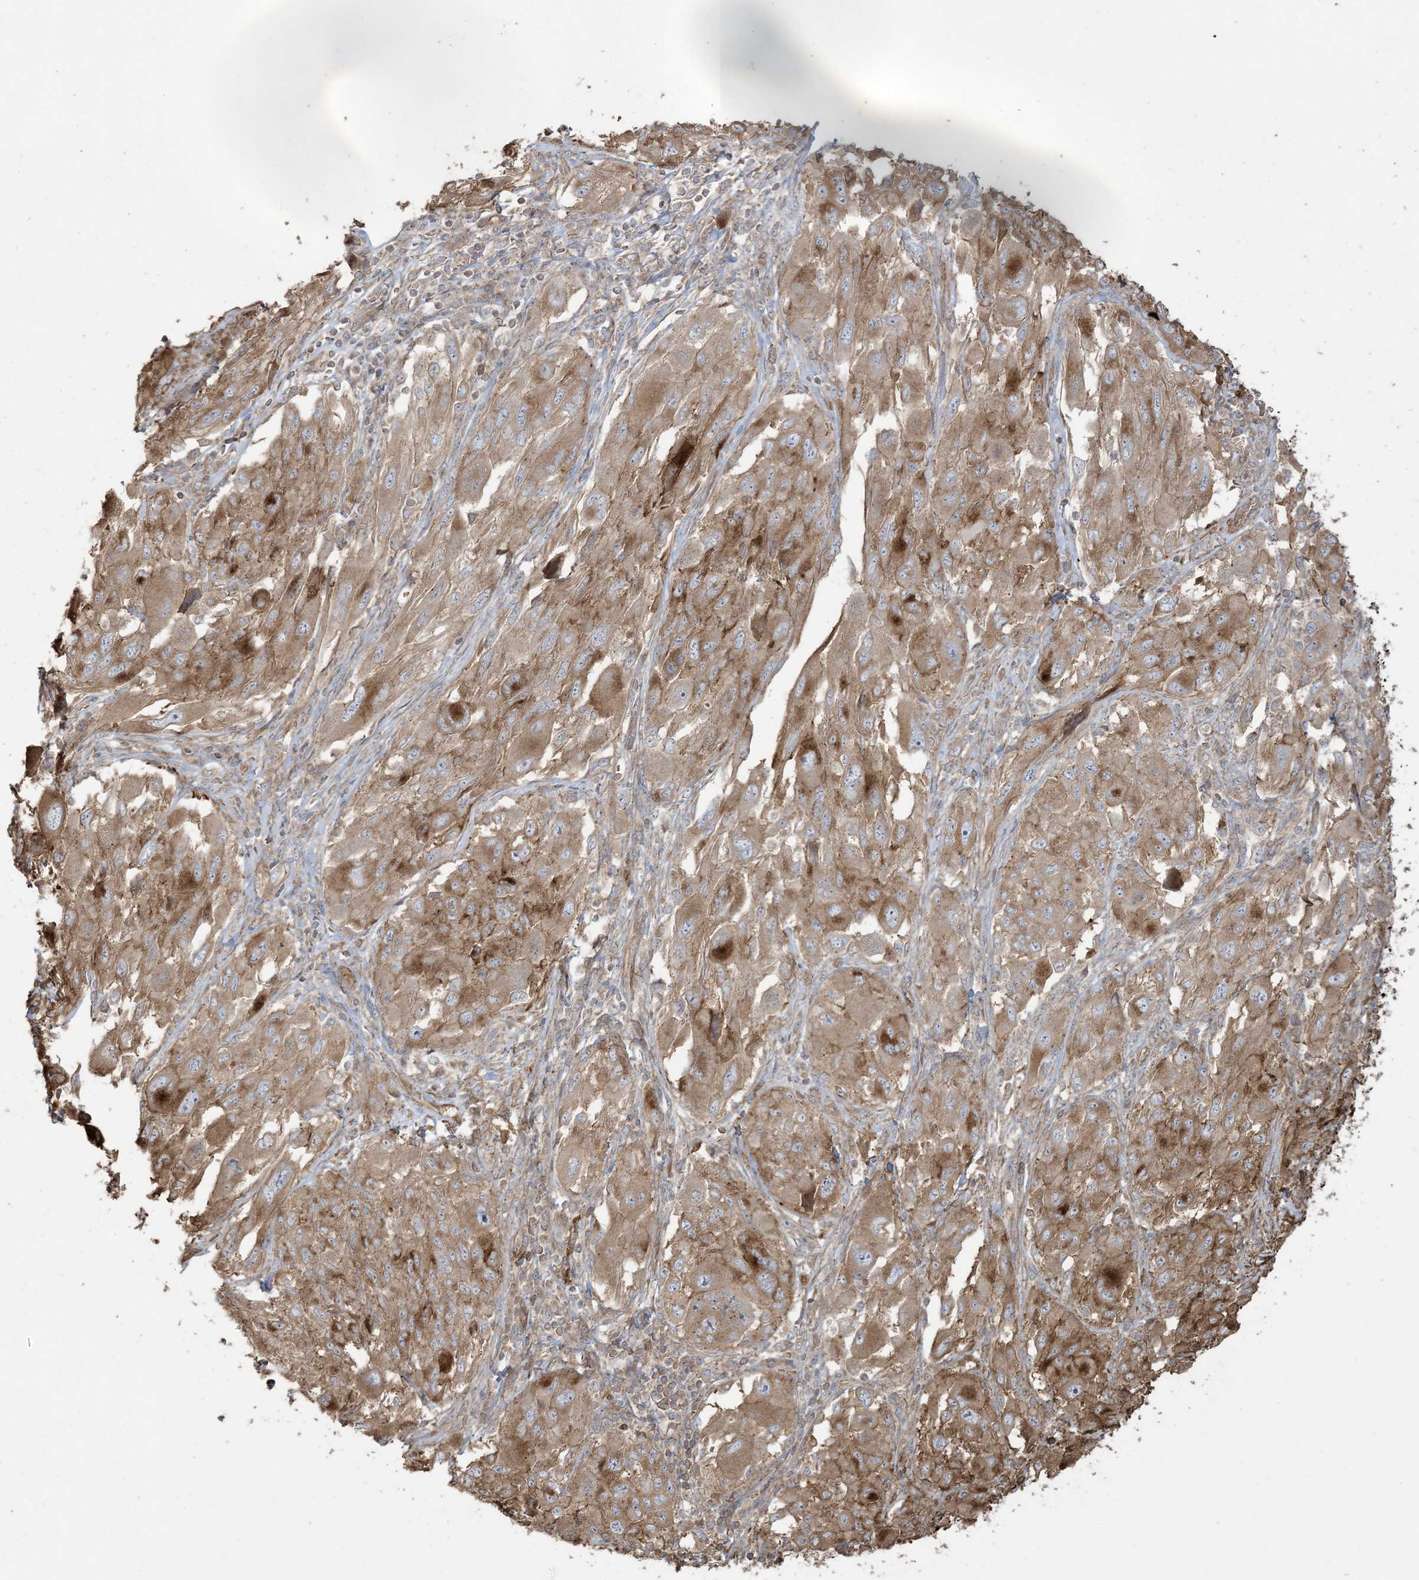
{"staining": {"intensity": "moderate", "quantity": ">75%", "location": "cytoplasmic/membranous"}, "tissue": "melanoma", "cell_type": "Tumor cells", "image_type": "cancer", "snomed": [{"axis": "morphology", "description": "Malignant melanoma, NOS"}, {"axis": "topography", "description": "Skin"}], "caption": "Brown immunohistochemical staining in human melanoma demonstrates moderate cytoplasmic/membranous expression in approximately >75% of tumor cells.", "gene": "KLHL18", "patient": {"sex": "female", "age": 91}}